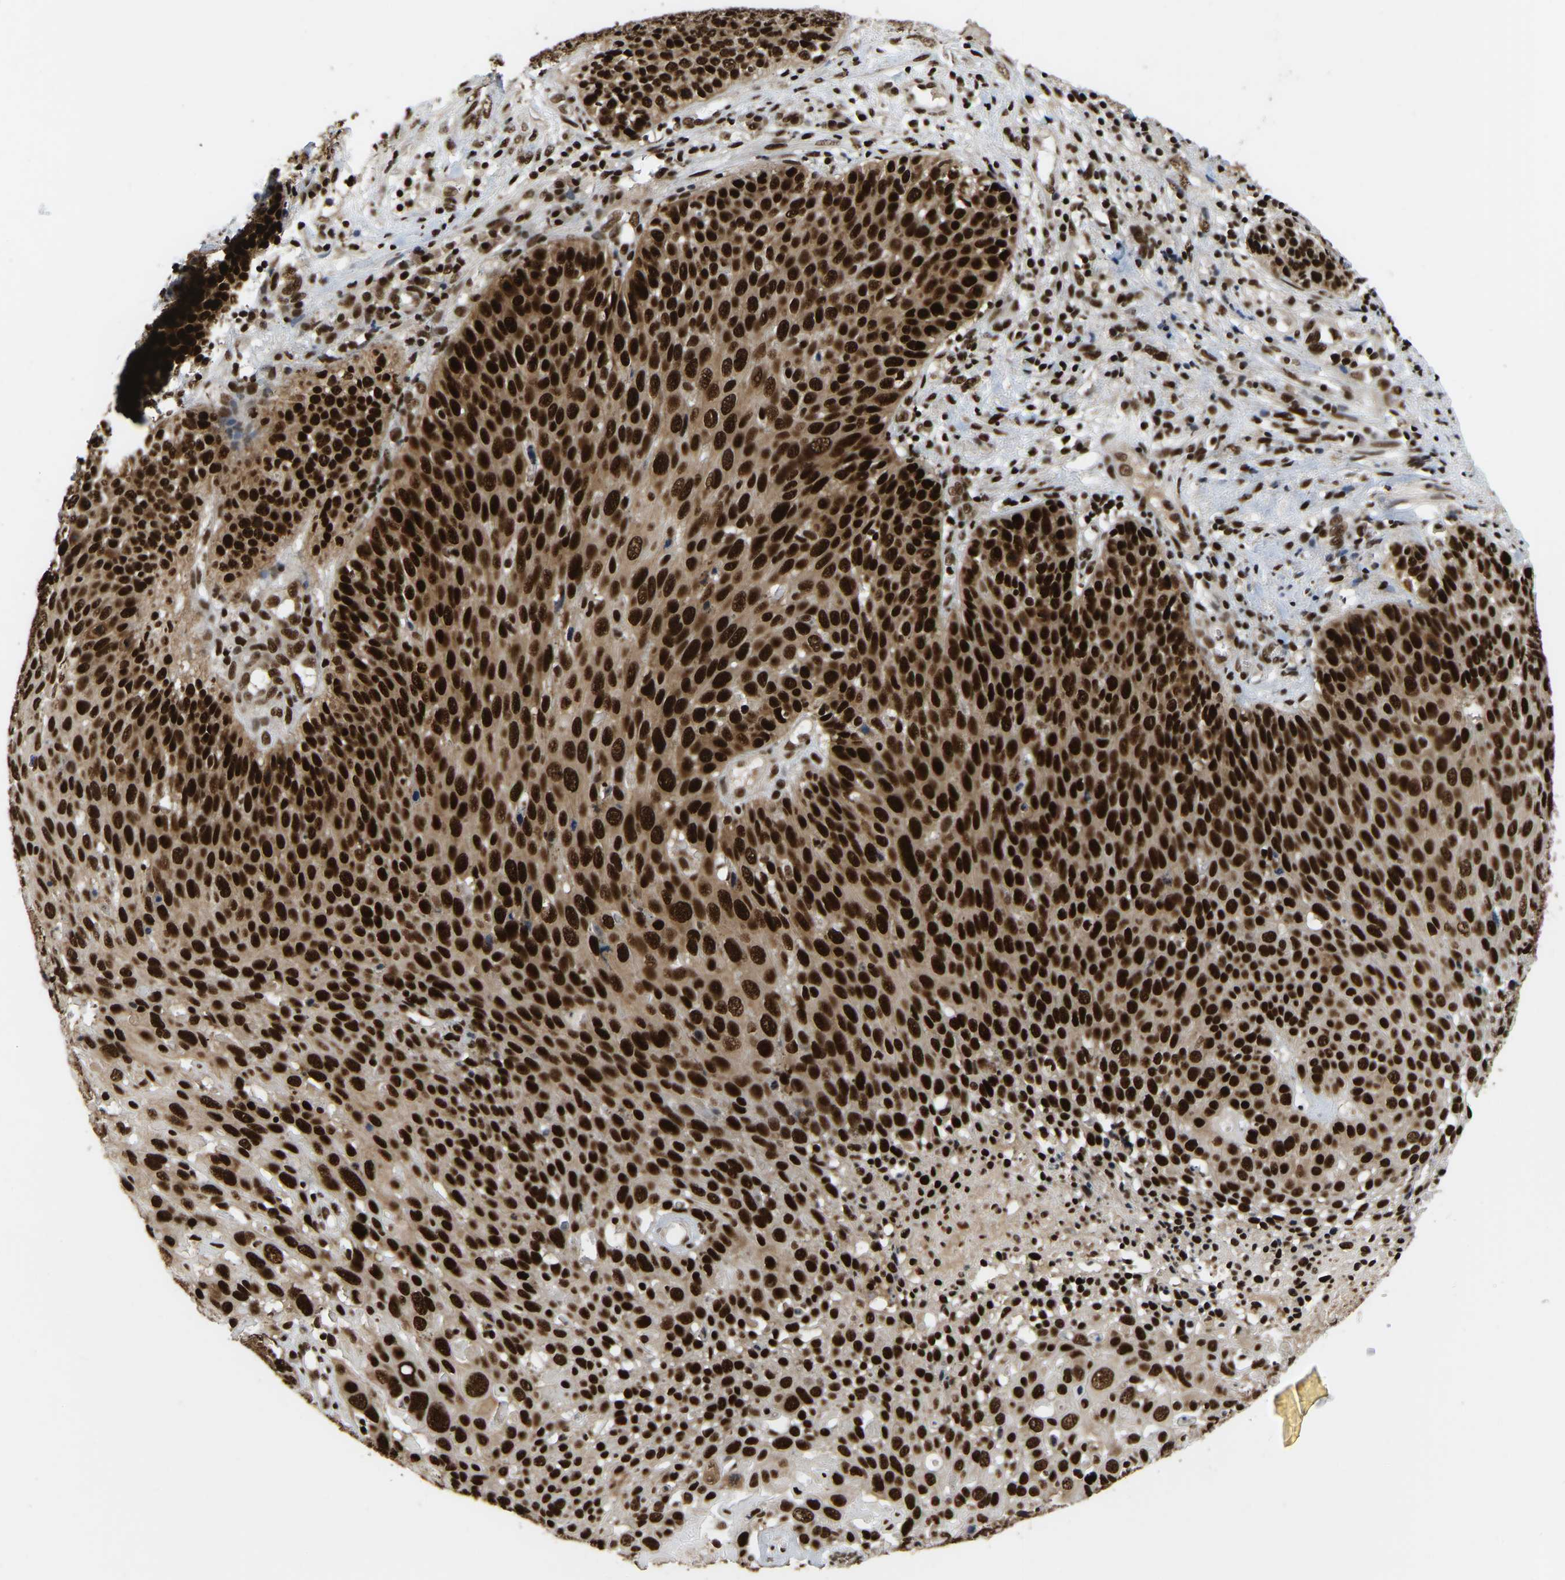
{"staining": {"intensity": "strong", "quantity": ">75%", "location": "nuclear"}, "tissue": "cervical cancer", "cell_type": "Tumor cells", "image_type": "cancer", "snomed": [{"axis": "morphology", "description": "Squamous cell carcinoma, NOS"}, {"axis": "topography", "description": "Cervix"}], "caption": "A brown stain highlights strong nuclear positivity of a protein in squamous cell carcinoma (cervical) tumor cells.", "gene": "TBL1XR1", "patient": {"sex": "female", "age": 74}}